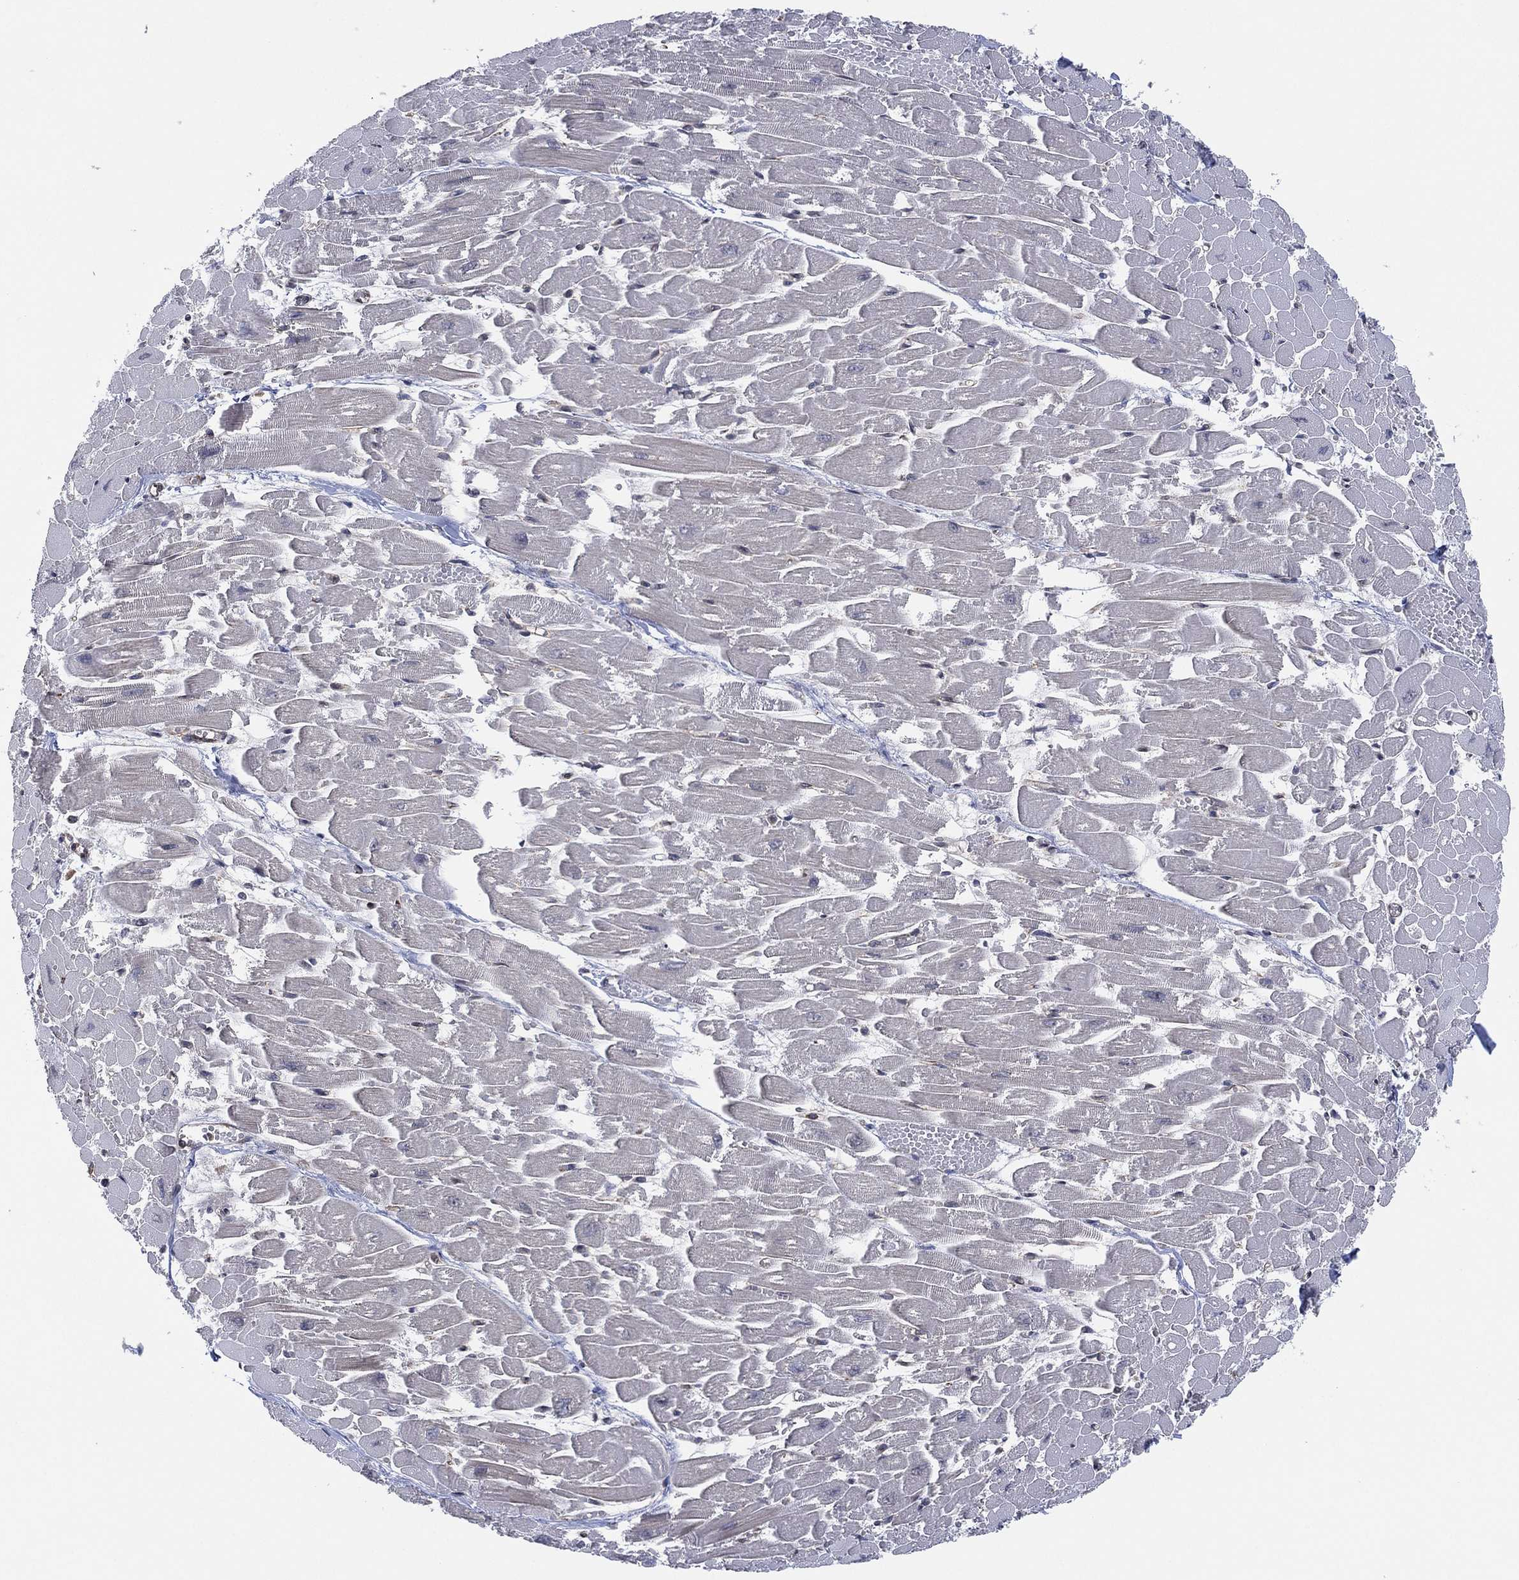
{"staining": {"intensity": "negative", "quantity": "none", "location": "none"}, "tissue": "heart muscle", "cell_type": "Cardiomyocytes", "image_type": "normal", "snomed": [{"axis": "morphology", "description": "Normal tissue, NOS"}, {"axis": "topography", "description": "Heart"}], "caption": "This image is of unremarkable heart muscle stained with immunohistochemistry (IHC) to label a protein in brown with the nuclei are counter-stained blue. There is no positivity in cardiomyocytes. (Immunohistochemistry, brightfield microscopy, high magnification).", "gene": "TMCO1", "patient": {"sex": "female", "age": 52}}